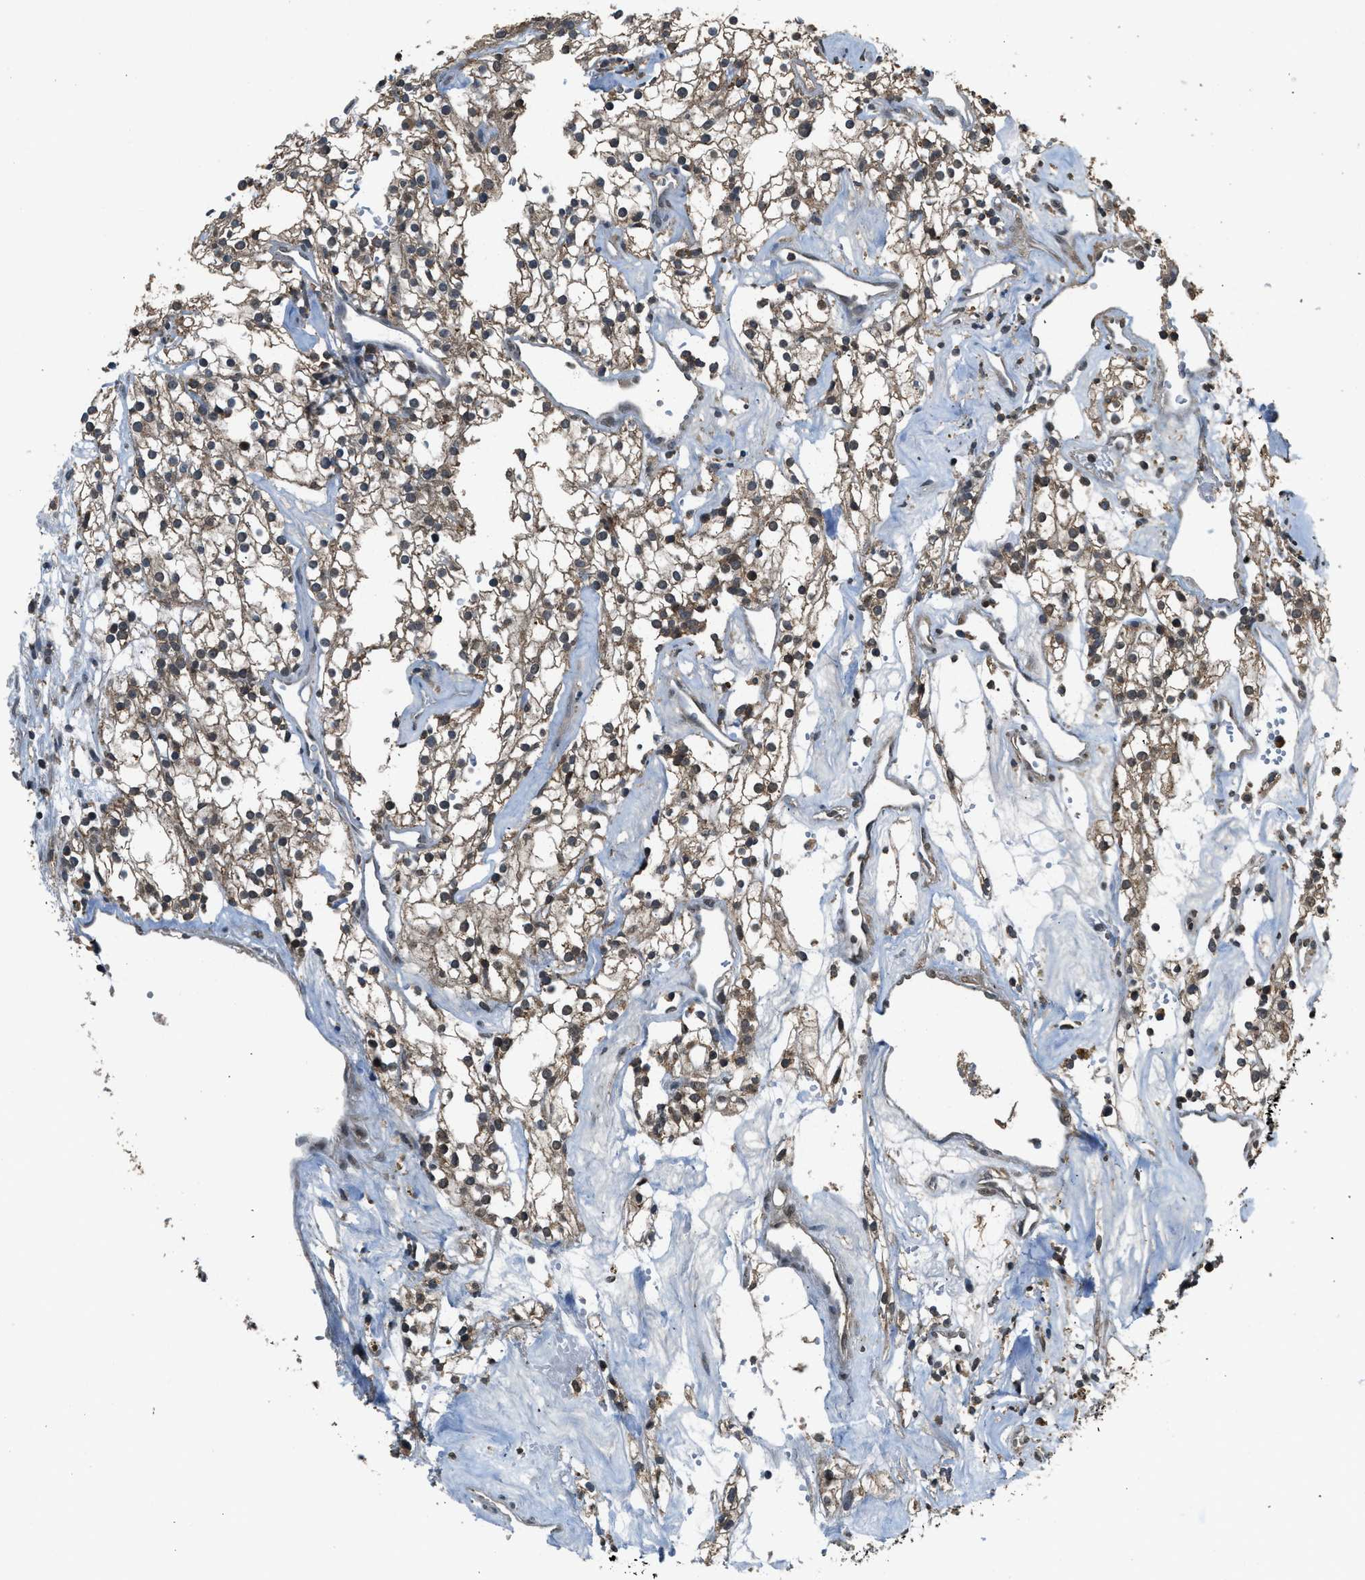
{"staining": {"intensity": "weak", "quantity": ">75%", "location": "cytoplasmic/membranous"}, "tissue": "renal cancer", "cell_type": "Tumor cells", "image_type": "cancer", "snomed": [{"axis": "morphology", "description": "Adenocarcinoma, NOS"}, {"axis": "topography", "description": "Kidney"}], "caption": "Human renal cancer stained with a protein marker exhibits weak staining in tumor cells.", "gene": "SLC15A4", "patient": {"sex": "male", "age": 59}}